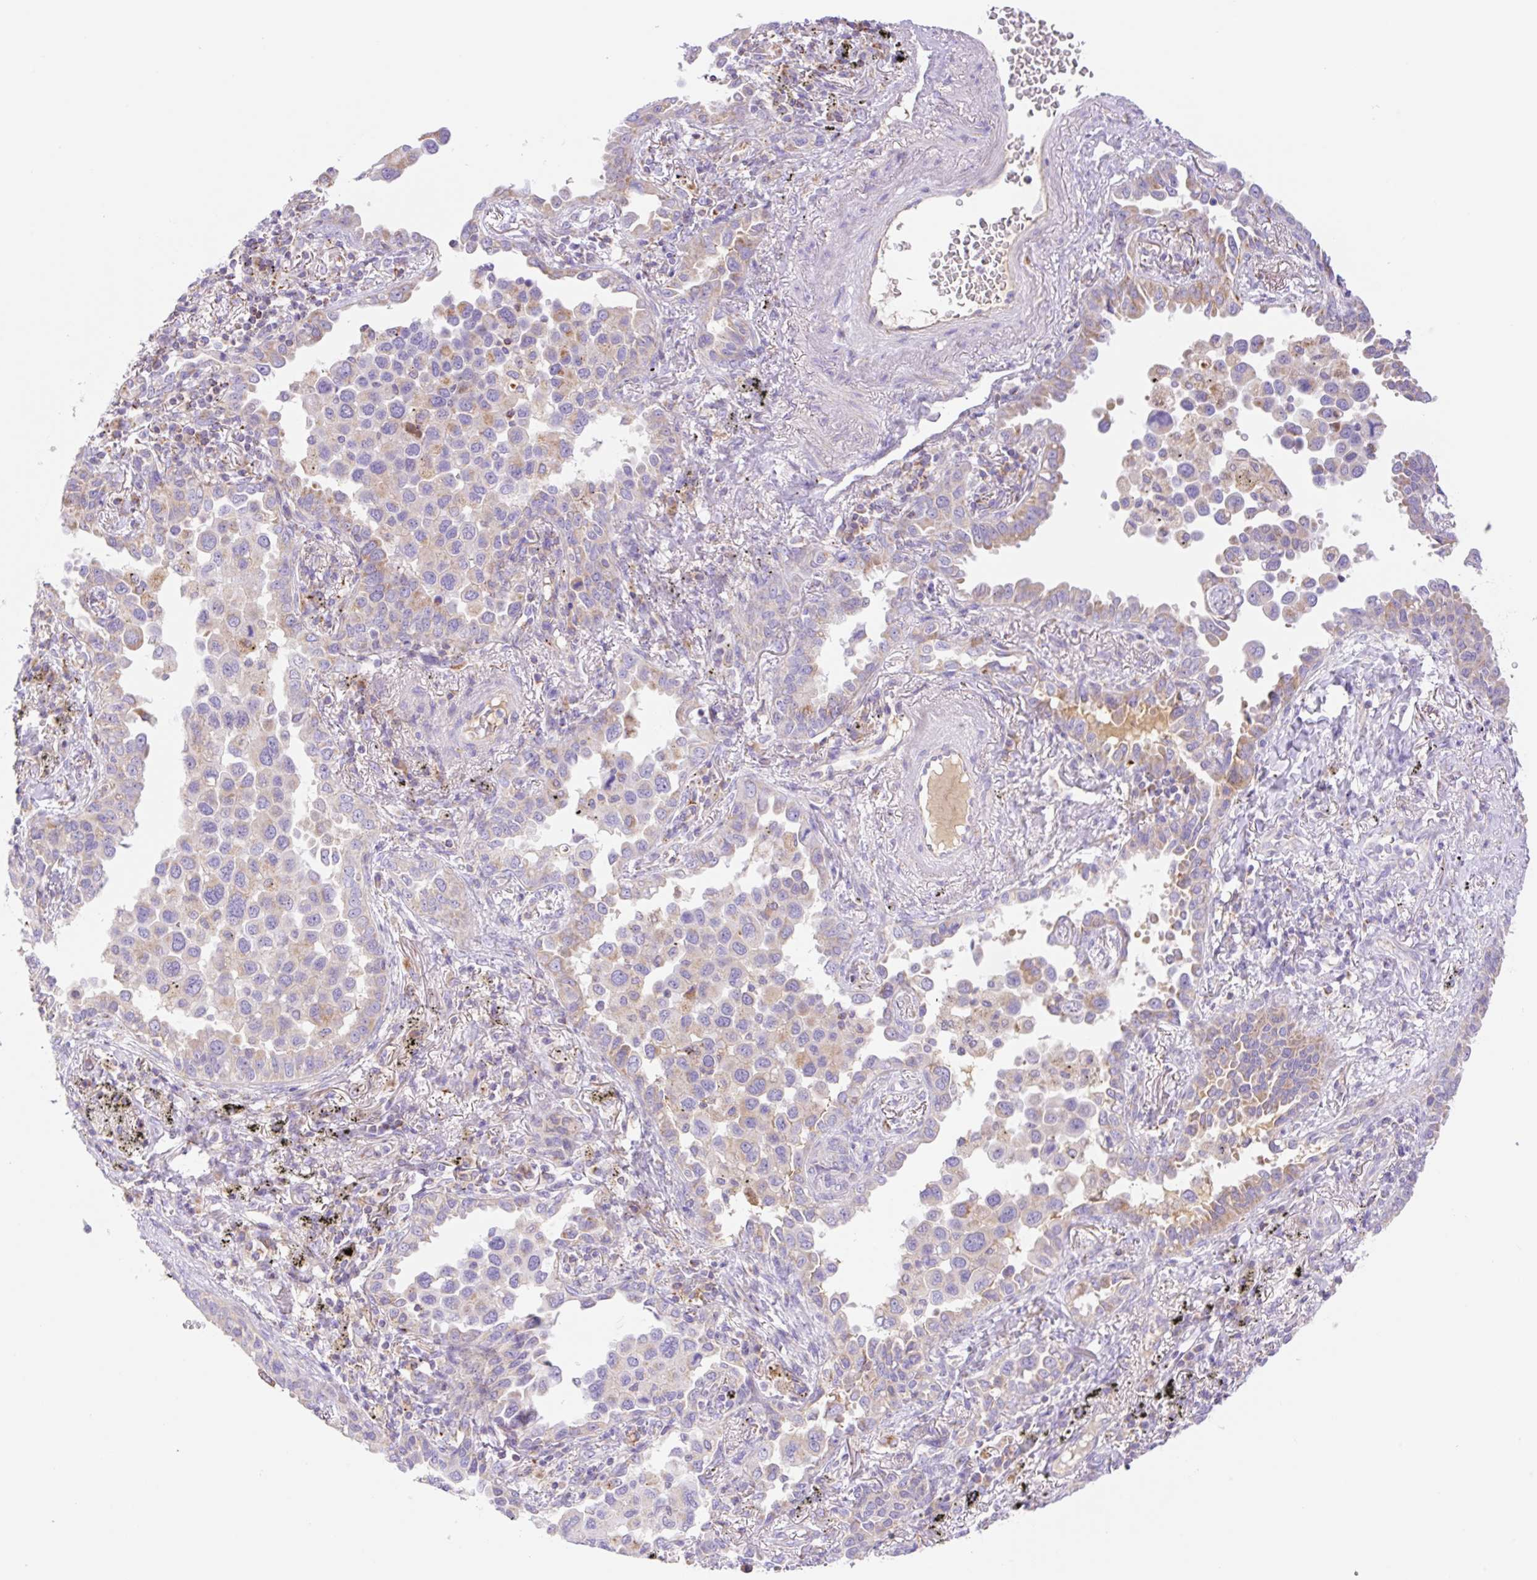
{"staining": {"intensity": "moderate", "quantity": "25%-75%", "location": "cytoplasmic/membranous"}, "tissue": "lung cancer", "cell_type": "Tumor cells", "image_type": "cancer", "snomed": [{"axis": "morphology", "description": "Adenocarcinoma, NOS"}, {"axis": "topography", "description": "Lung"}], "caption": "IHC histopathology image of human adenocarcinoma (lung) stained for a protein (brown), which reveals medium levels of moderate cytoplasmic/membranous positivity in approximately 25%-75% of tumor cells.", "gene": "ETNK2", "patient": {"sex": "male", "age": 67}}